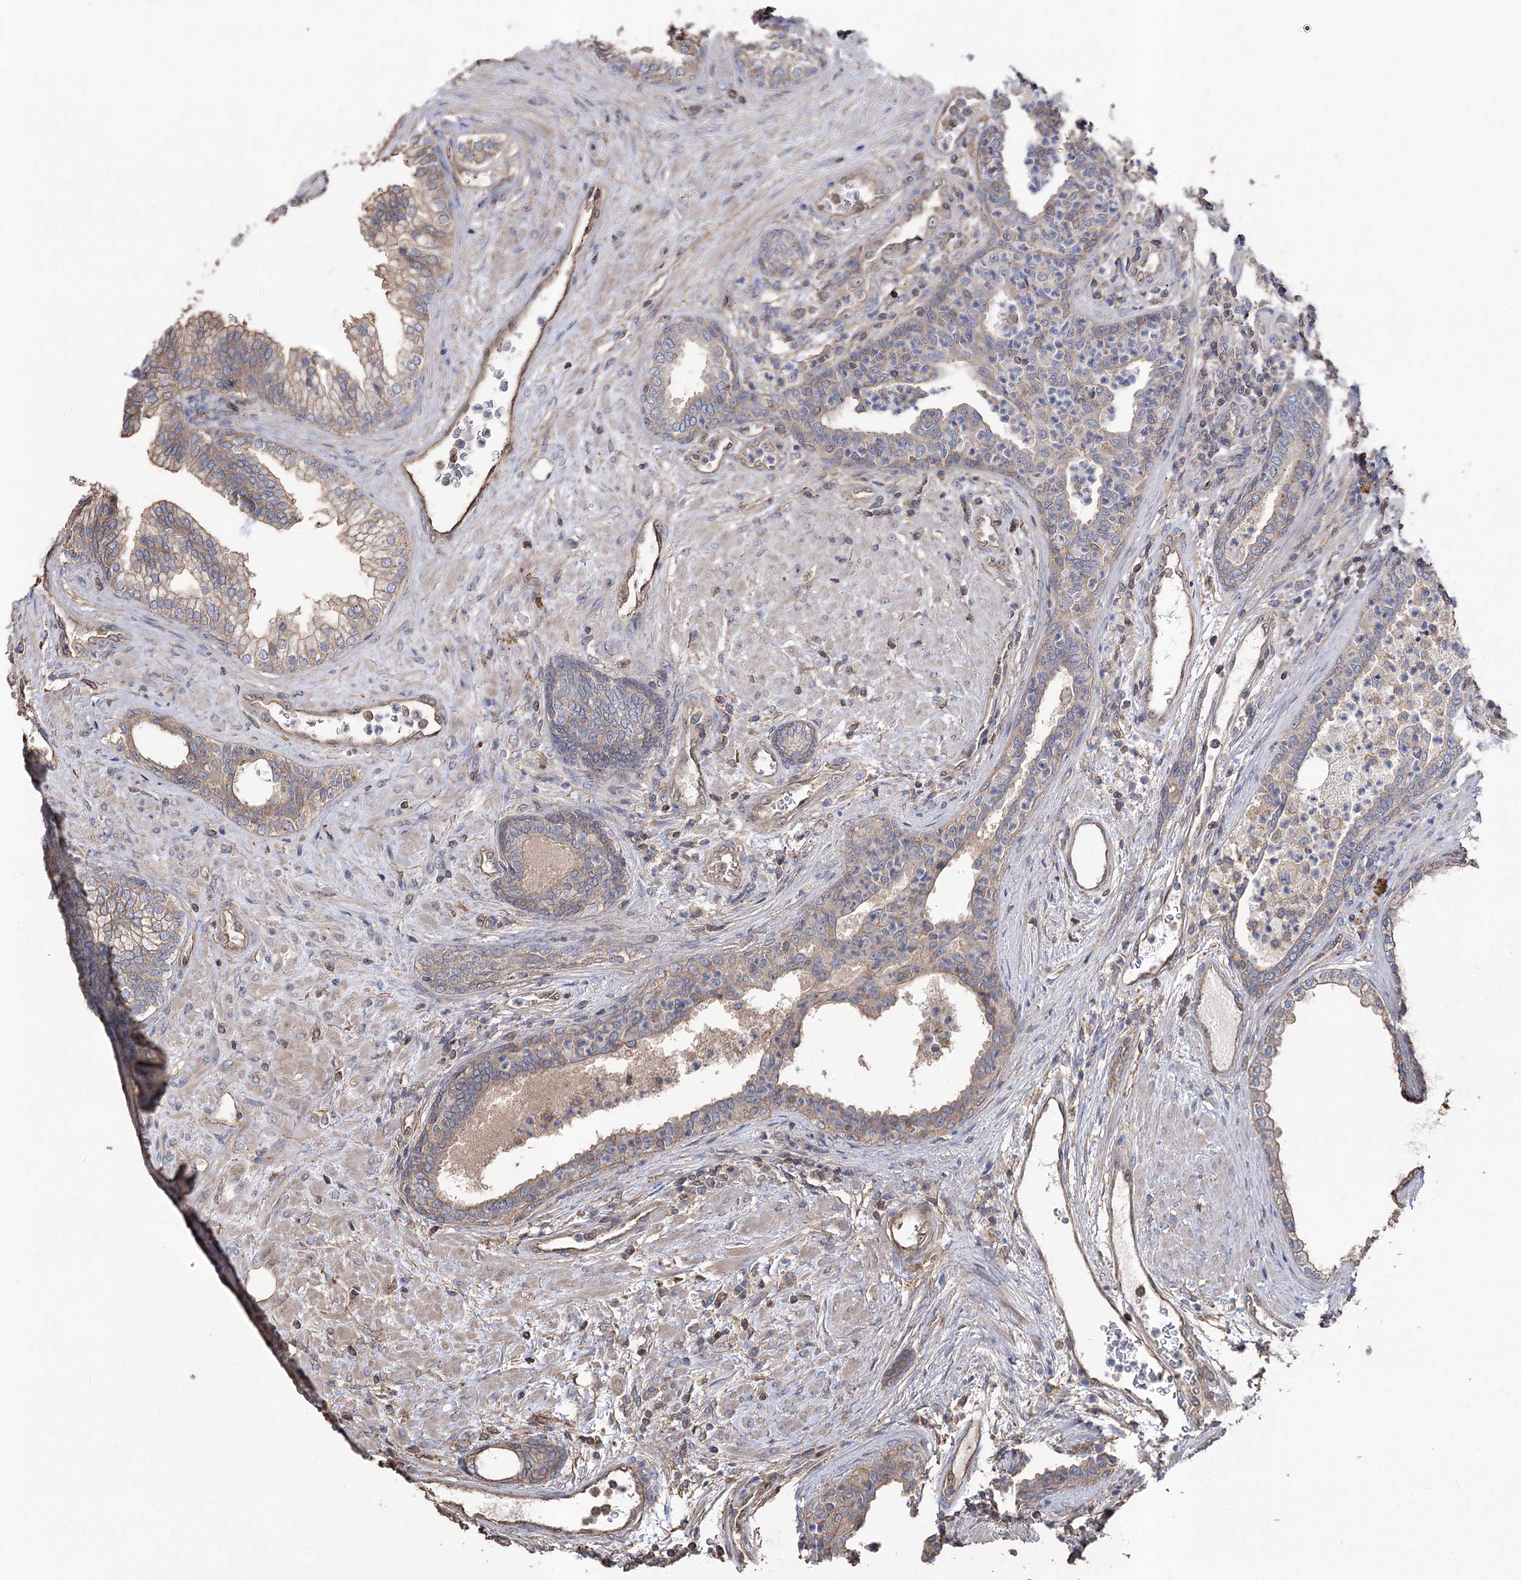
{"staining": {"intensity": "moderate", "quantity": "25%-75%", "location": "cytoplasmic/membranous"}, "tissue": "prostate", "cell_type": "Glandular cells", "image_type": "normal", "snomed": [{"axis": "morphology", "description": "Normal tissue, NOS"}, {"axis": "topography", "description": "Prostate"}], "caption": "A brown stain shows moderate cytoplasmic/membranous staining of a protein in glandular cells of normal prostate.", "gene": "FAM13B", "patient": {"sex": "male", "age": 76}}